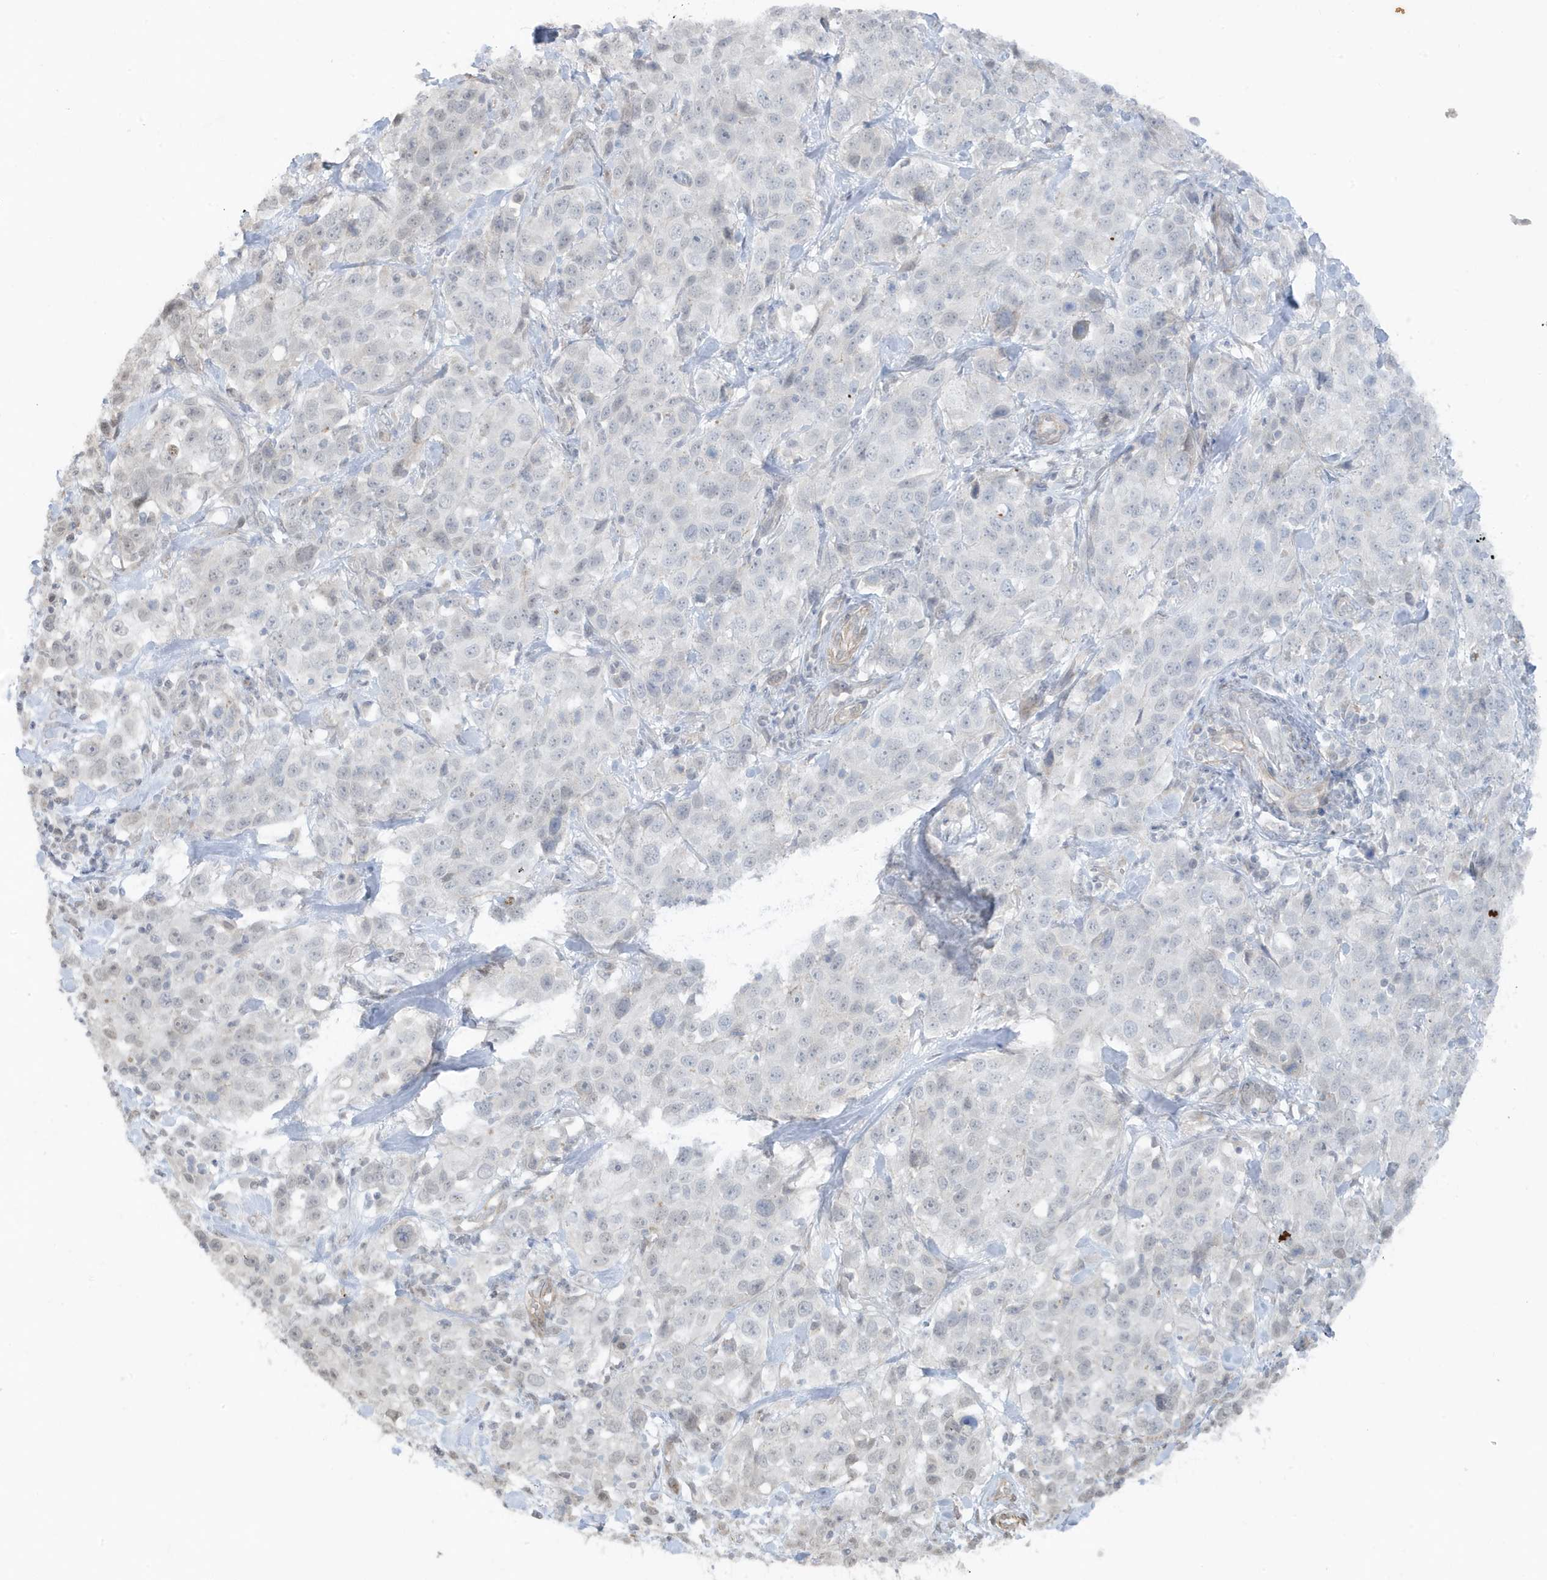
{"staining": {"intensity": "negative", "quantity": "none", "location": "none"}, "tissue": "stomach cancer", "cell_type": "Tumor cells", "image_type": "cancer", "snomed": [{"axis": "morphology", "description": "Normal tissue, NOS"}, {"axis": "morphology", "description": "Adenocarcinoma, NOS"}, {"axis": "topography", "description": "Lymph node"}, {"axis": "topography", "description": "Stomach"}], "caption": "DAB immunohistochemical staining of stomach cancer (adenocarcinoma) shows no significant staining in tumor cells.", "gene": "CHCHD4", "patient": {"sex": "male", "age": 48}}